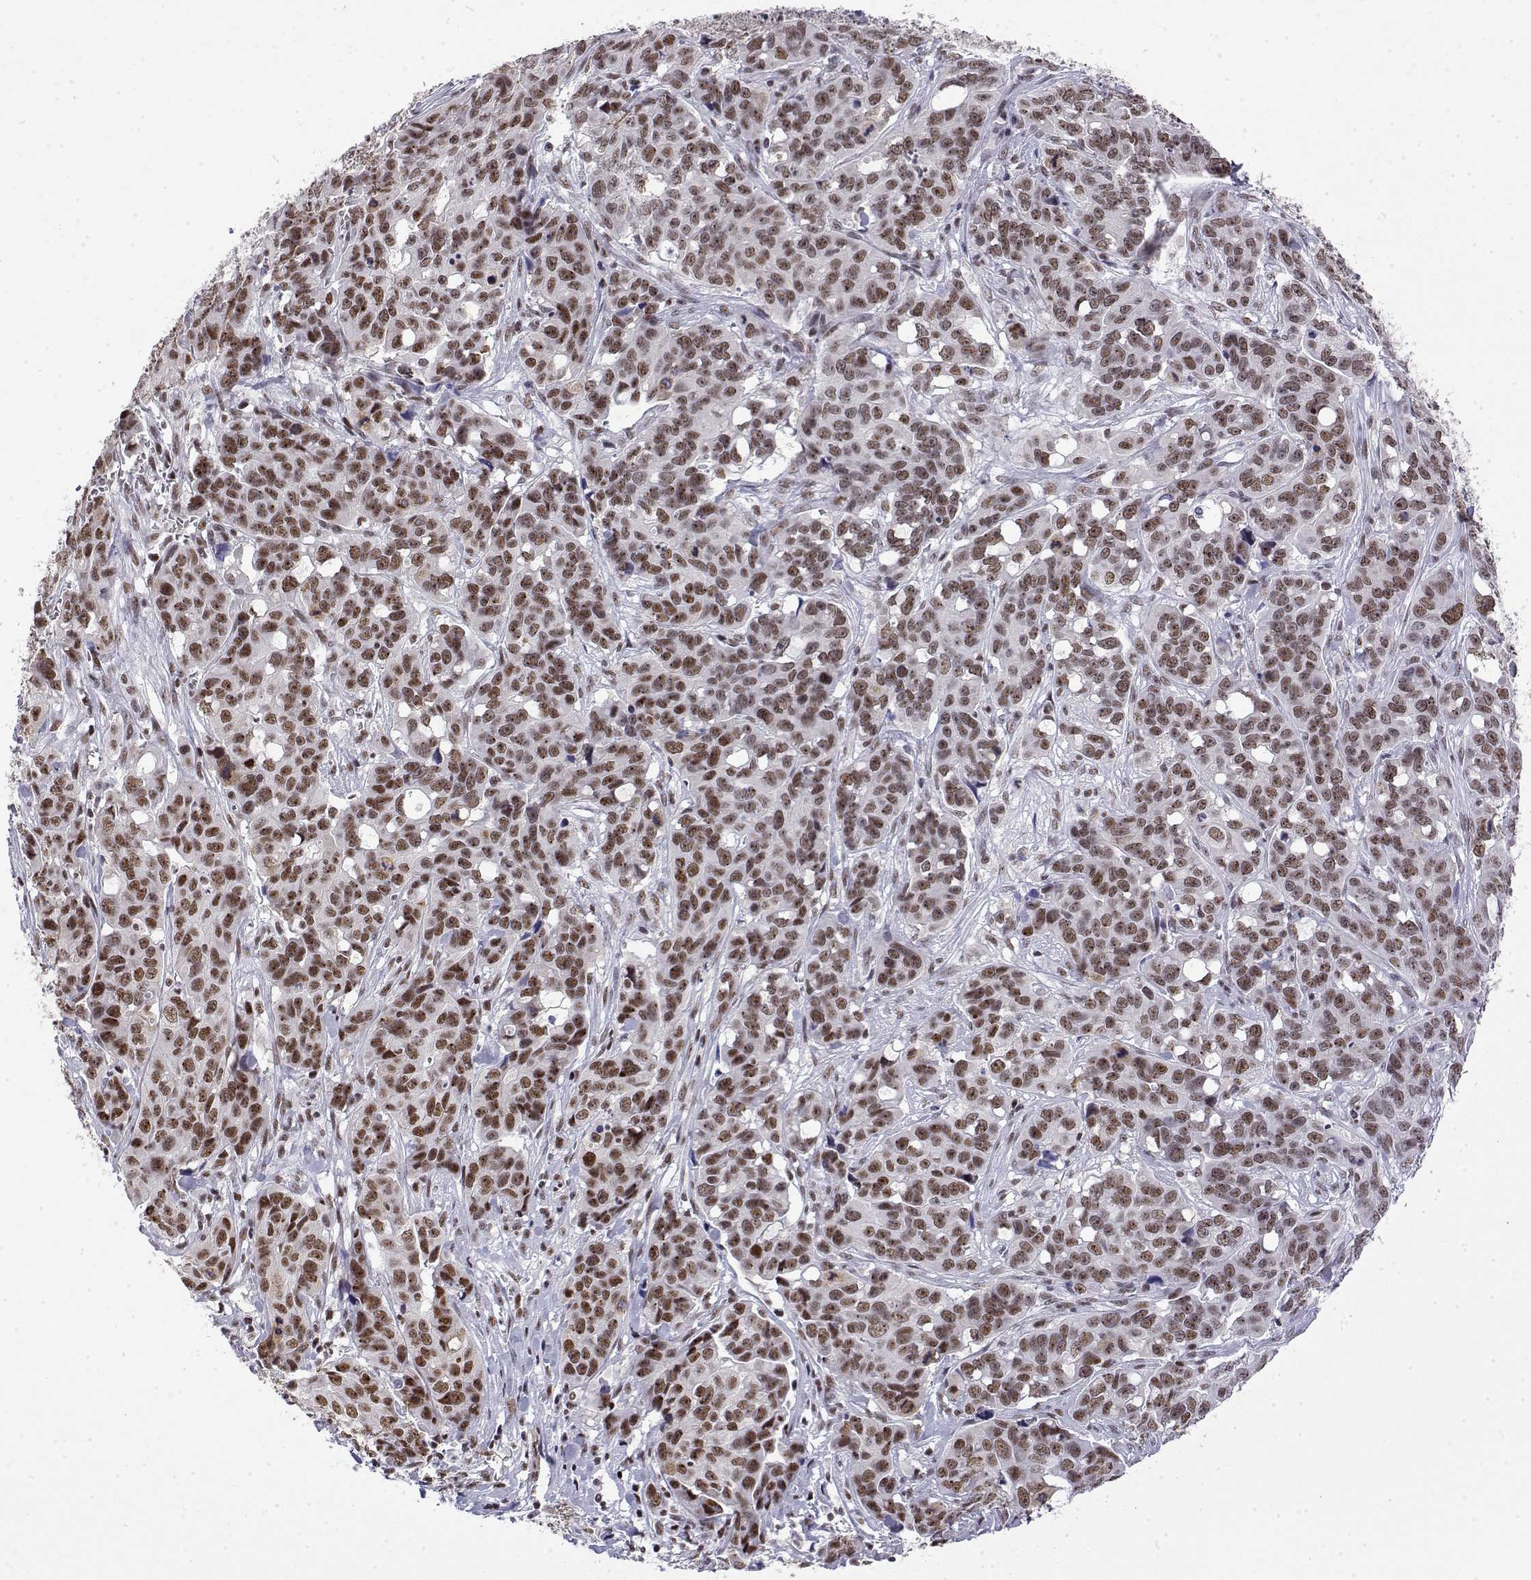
{"staining": {"intensity": "moderate", "quantity": ">75%", "location": "nuclear"}, "tissue": "ovarian cancer", "cell_type": "Tumor cells", "image_type": "cancer", "snomed": [{"axis": "morphology", "description": "Carcinoma, endometroid"}, {"axis": "topography", "description": "Ovary"}], "caption": "Approximately >75% of tumor cells in human ovarian endometroid carcinoma show moderate nuclear protein expression as visualized by brown immunohistochemical staining.", "gene": "POLDIP3", "patient": {"sex": "female", "age": 78}}